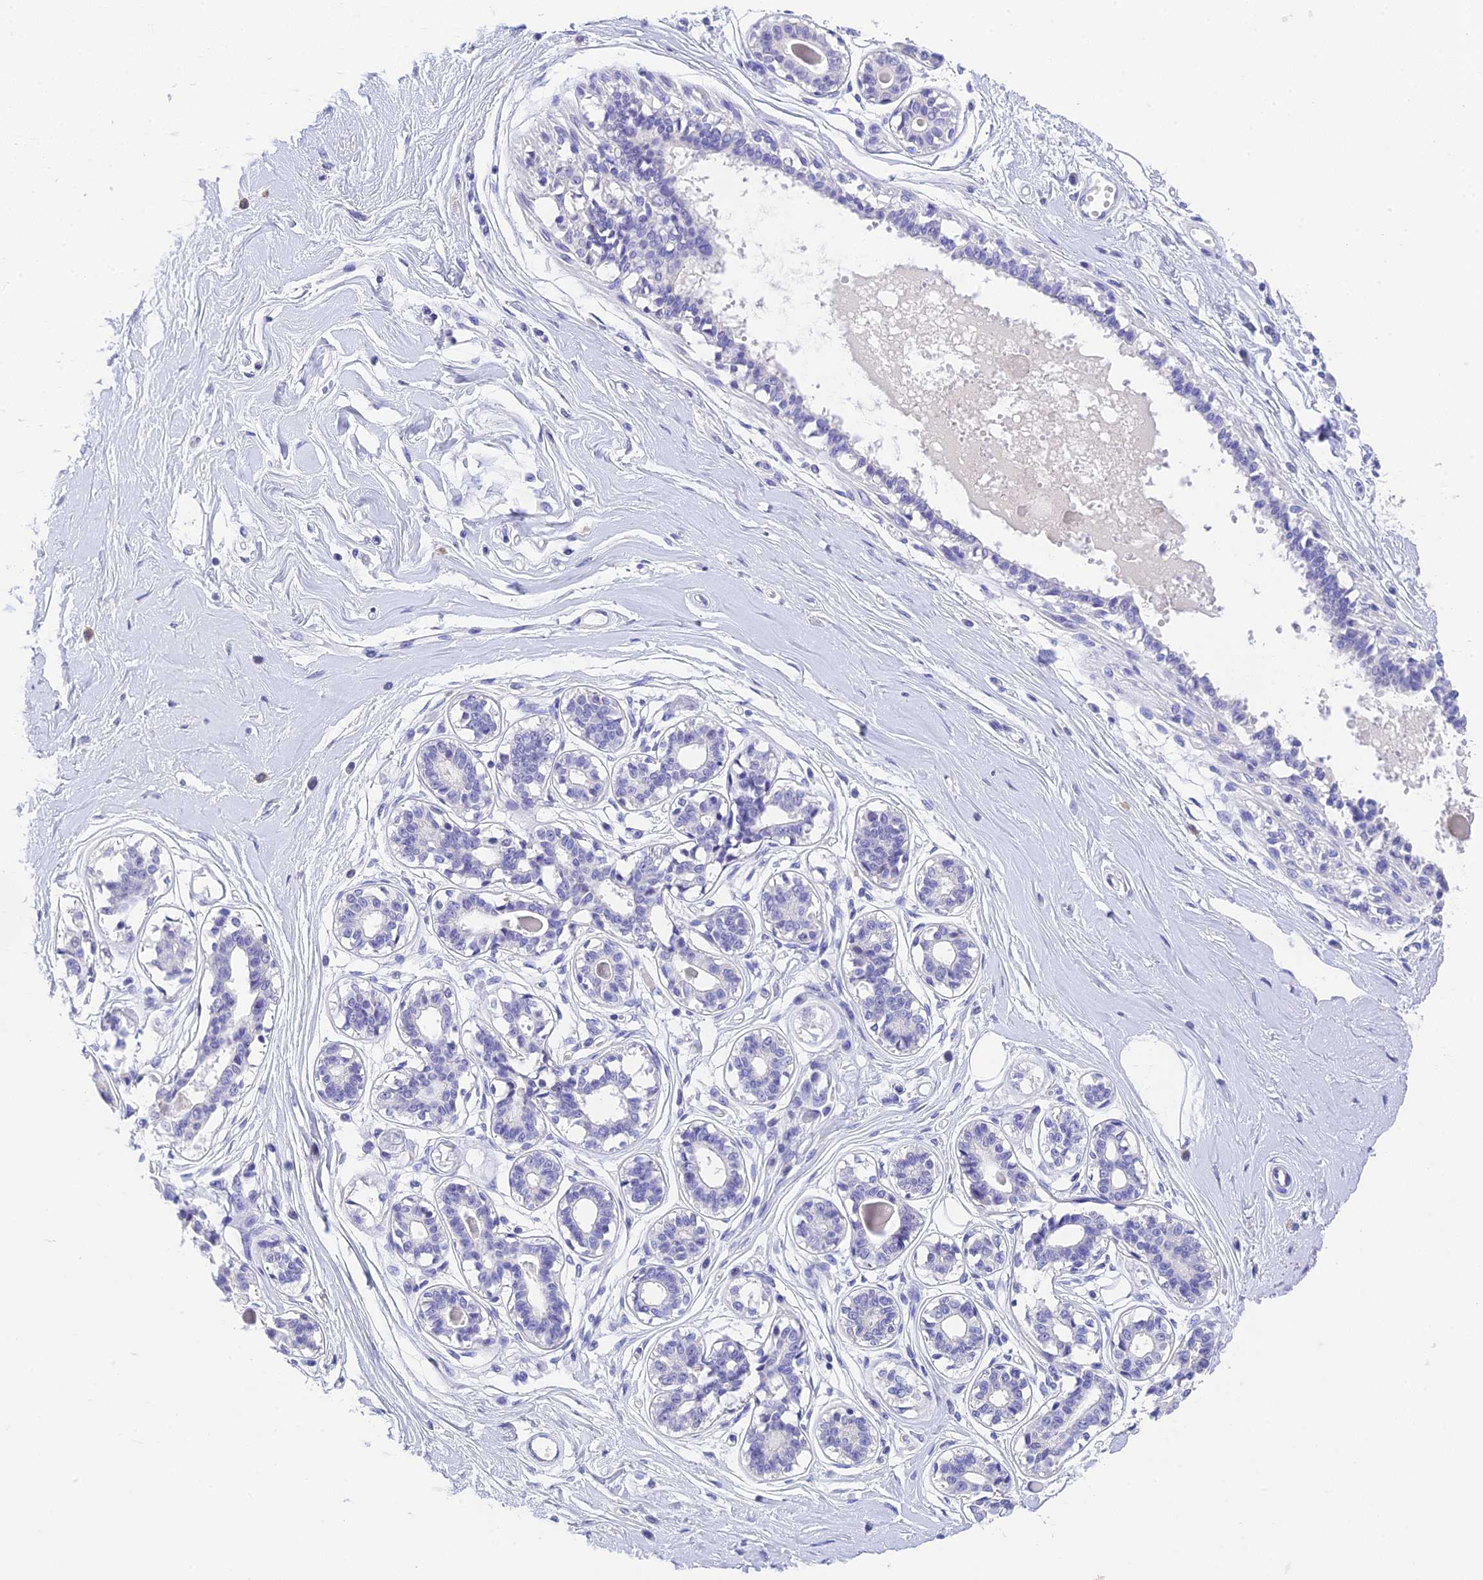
{"staining": {"intensity": "negative", "quantity": "none", "location": "none"}, "tissue": "breast", "cell_type": "Adipocytes", "image_type": "normal", "snomed": [{"axis": "morphology", "description": "Normal tissue, NOS"}, {"axis": "topography", "description": "Breast"}], "caption": "DAB immunohistochemical staining of benign breast reveals no significant expression in adipocytes.", "gene": "KDELR3", "patient": {"sex": "female", "age": 45}}